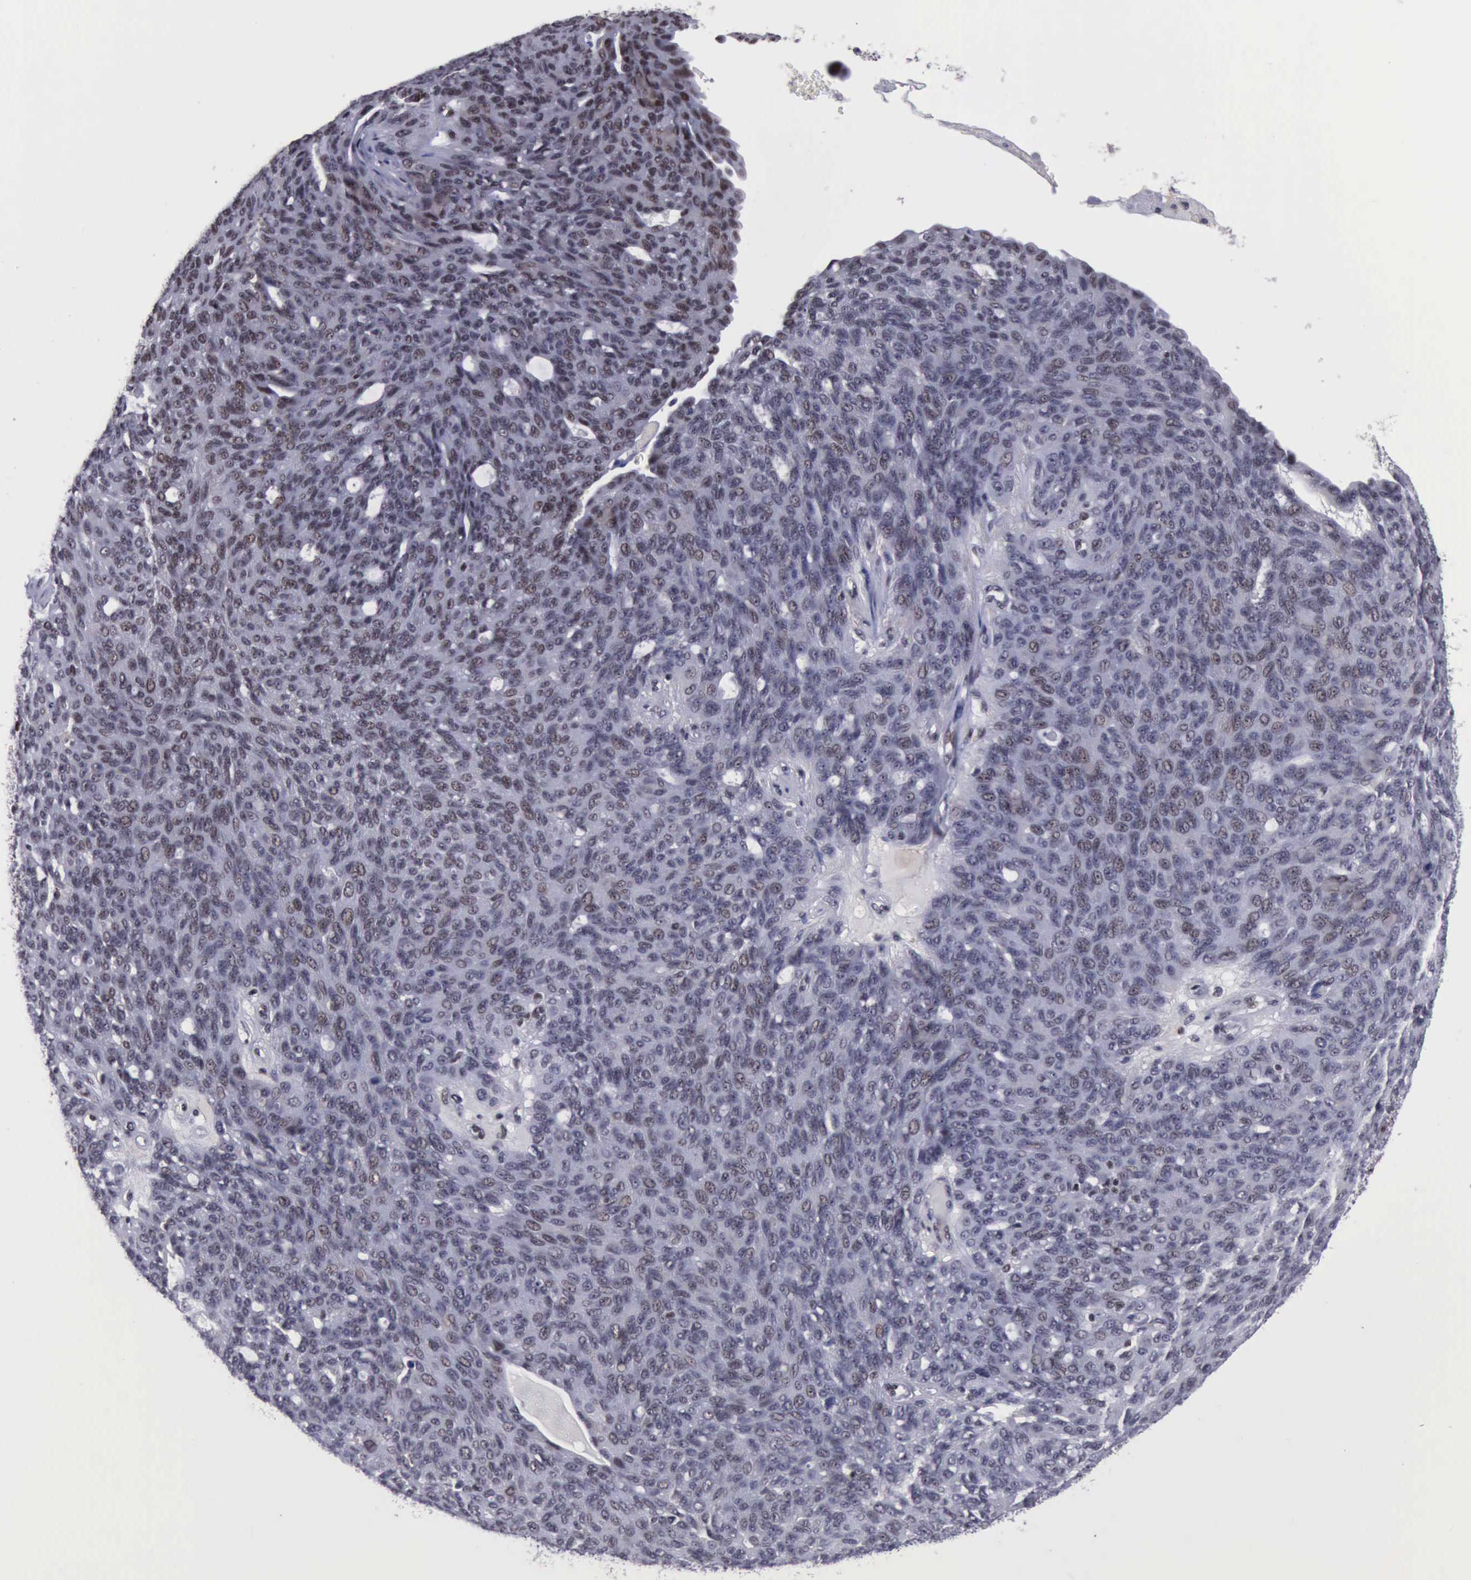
{"staining": {"intensity": "weak", "quantity": "25%-75%", "location": "nuclear"}, "tissue": "ovarian cancer", "cell_type": "Tumor cells", "image_type": "cancer", "snomed": [{"axis": "morphology", "description": "Carcinoma, endometroid"}, {"axis": "topography", "description": "Ovary"}], "caption": "Protein analysis of endometroid carcinoma (ovarian) tissue demonstrates weak nuclear staining in about 25%-75% of tumor cells. (Stains: DAB in brown, nuclei in blue, Microscopy: brightfield microscopy at high magnification).", "gene": "YY1", "patient": {"sex": "female", "age": 60}}